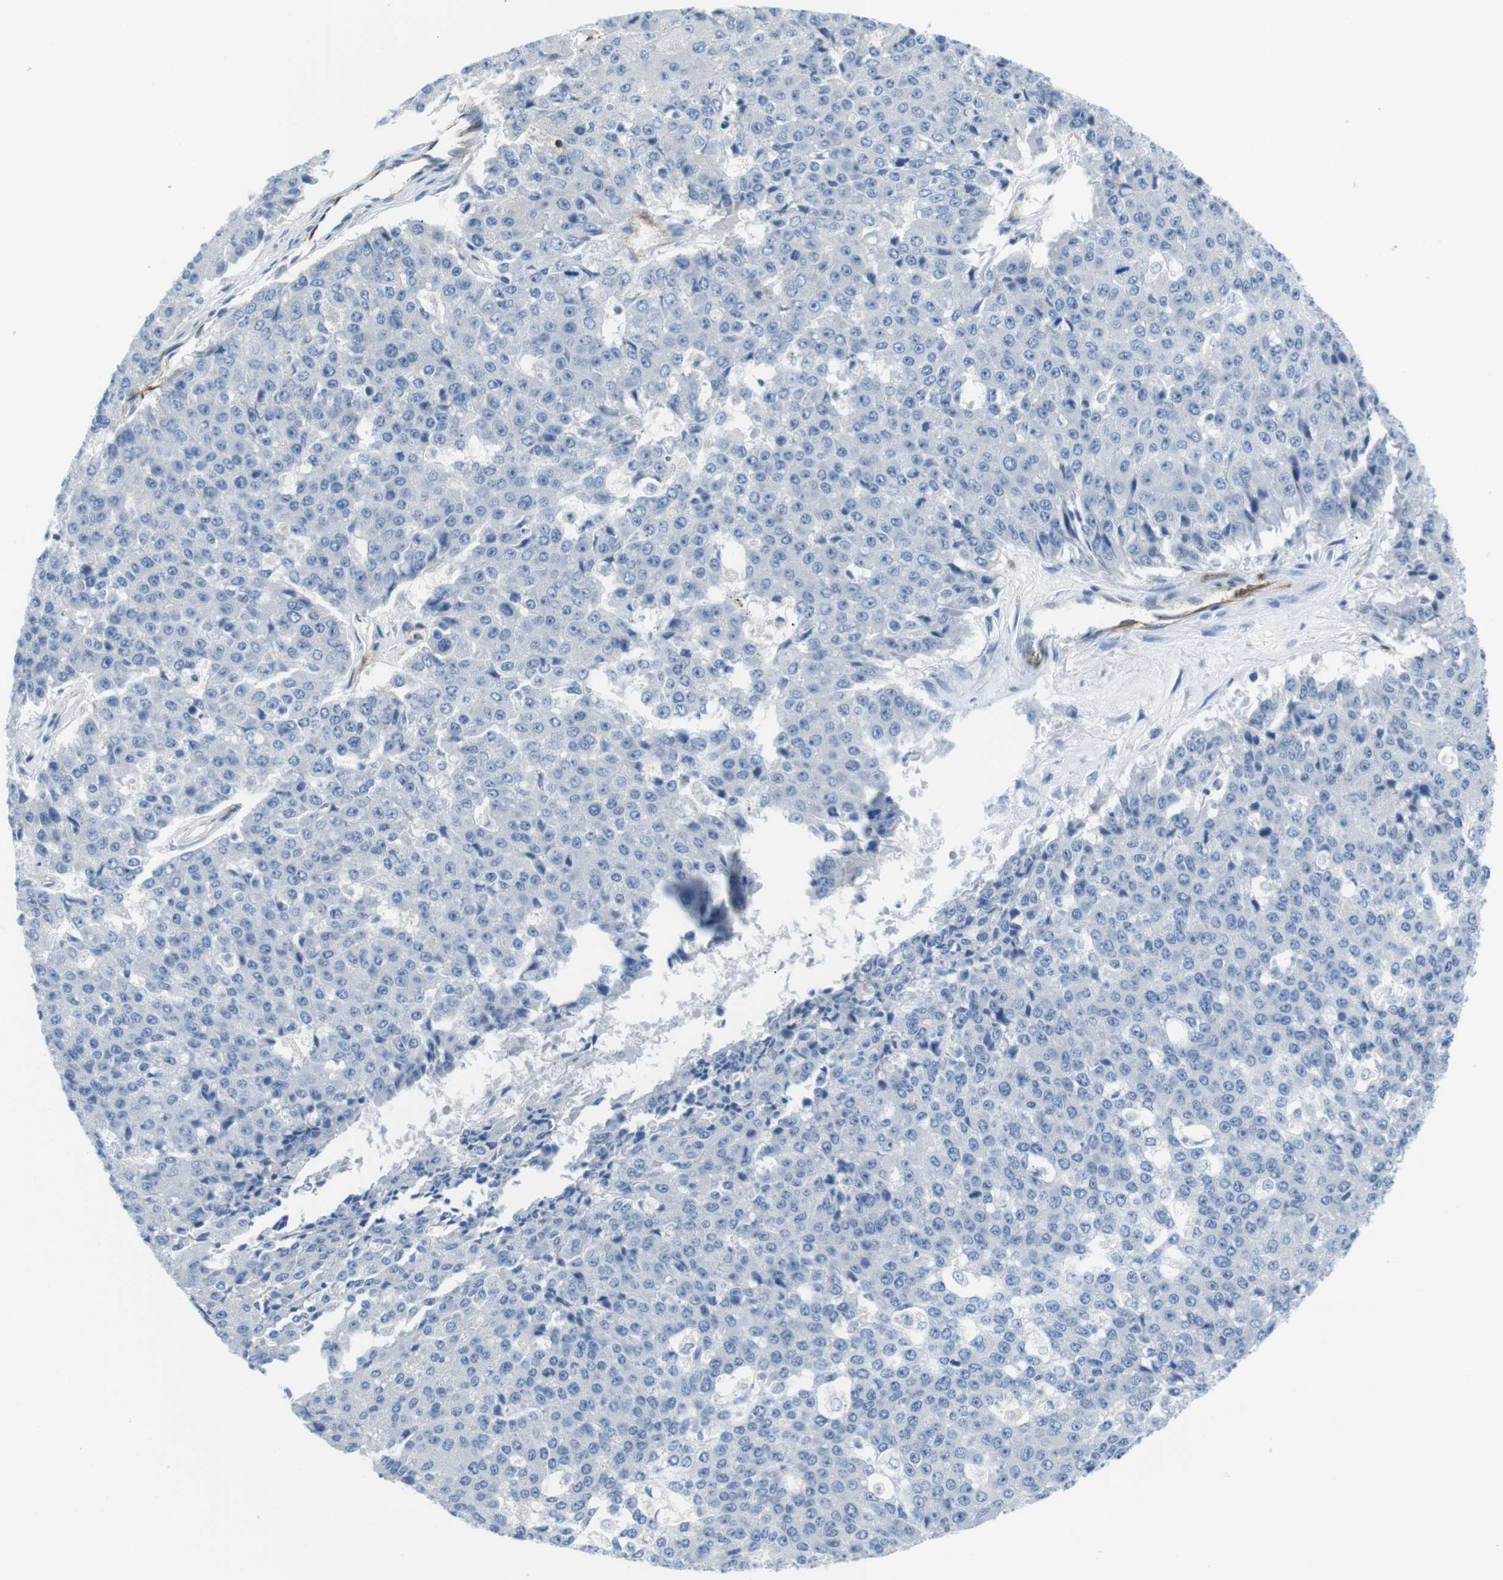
{"staining": {"intensity": "negative", "quantity": "none", "location": "none"}, "tissue": "pancreatic cancer", "cell_type": "Tumor cells", "image_type": "cancer", "snomed": [{"axis": "morphology", "description": "Adenocarcinoma, NOS"}, {"axis": "topography", "description": "Pancreas"}], "caption": "Immunohistochemistry photomicrograph of neoplastic tissue: human pancreatic cancer (adenocarcinoma) stained with DAB shows no significant protein positivity in tumor cells.", "gene": "TNFRSF4", "patient": {"sex": "male", "age": 50}}